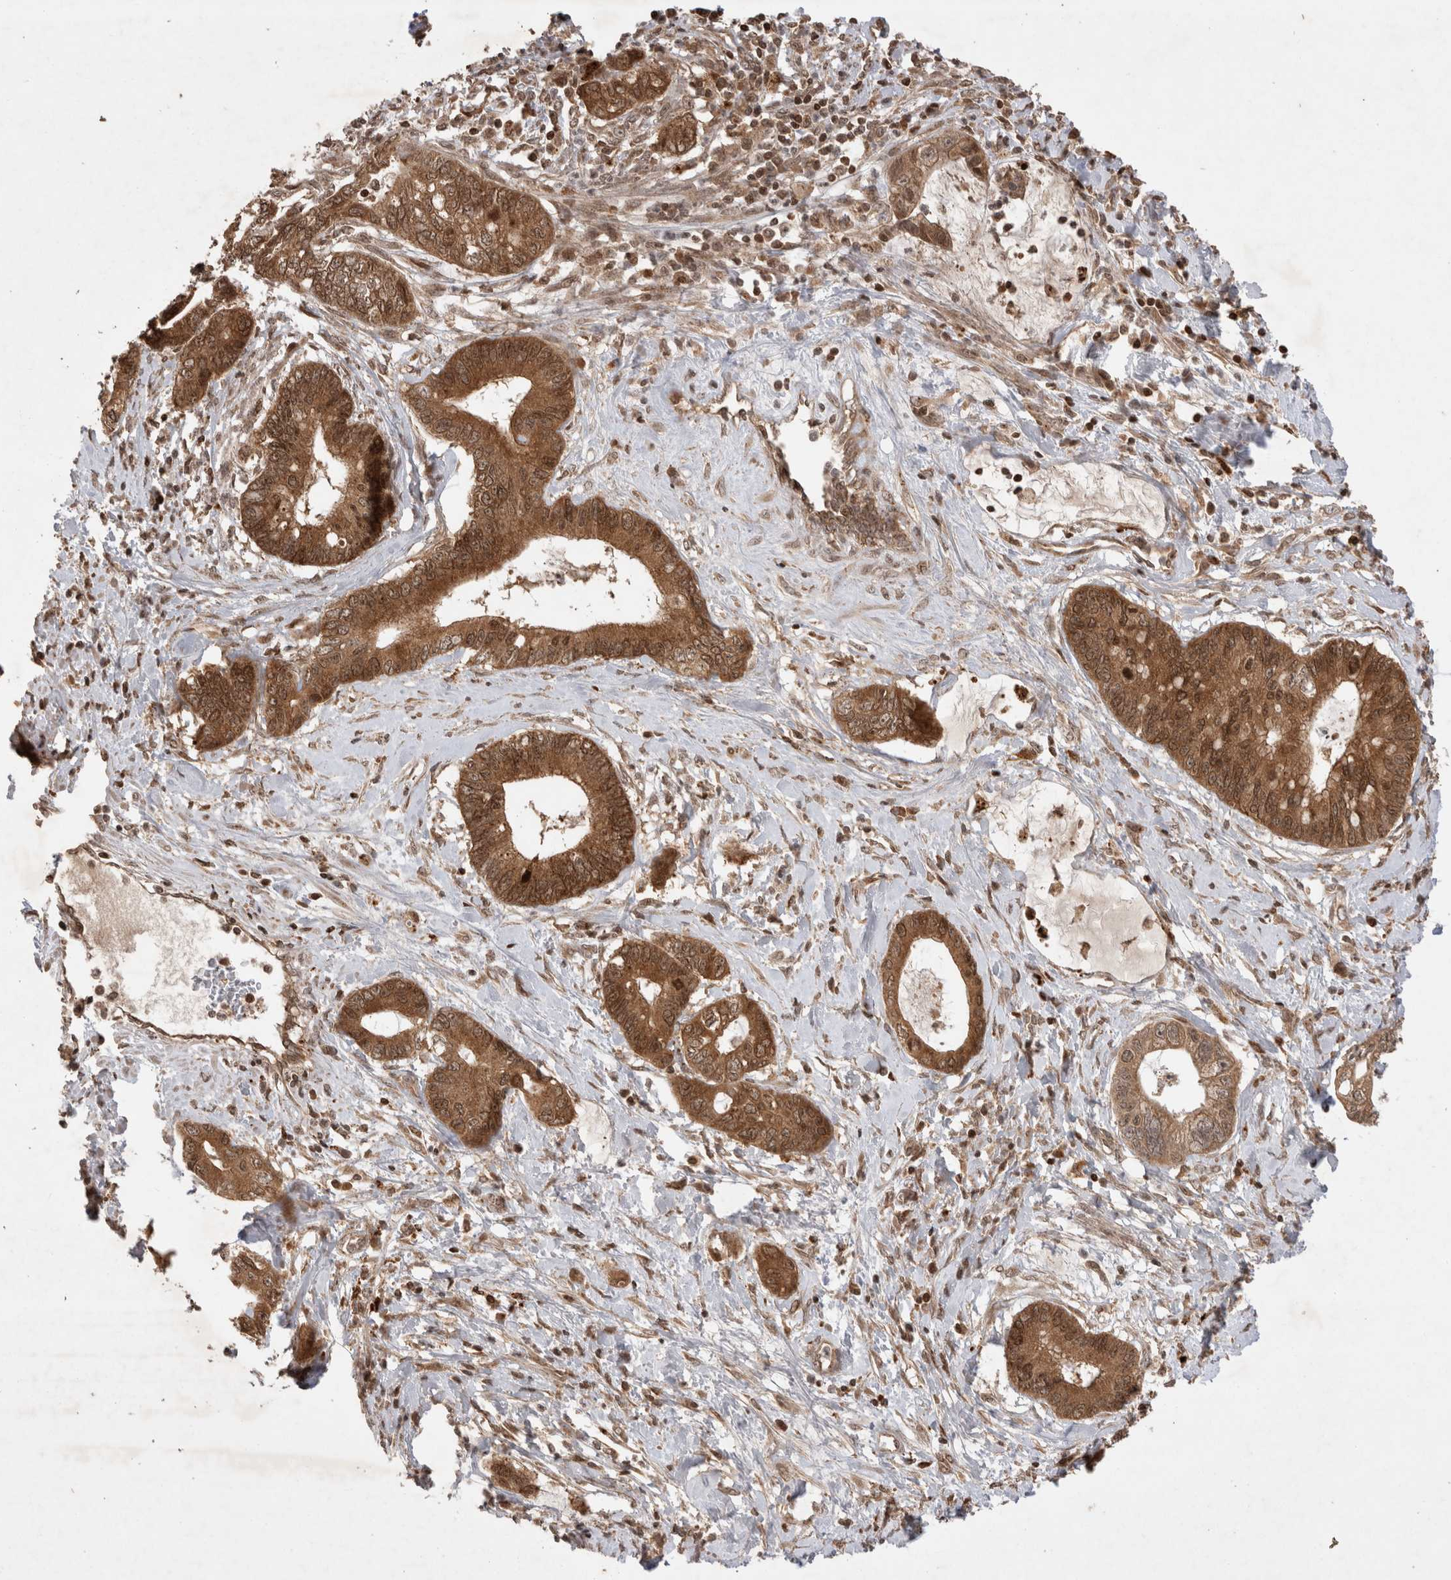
{"staining": {"intensity": "moderate", "quantity": ">75%", "location": "cytoplasmic/membranous"}, "tissue": "cervical cancer", "cell_type": "Tumor cells", "image_type": "cancer", "snomed": [{"axis": "morphology", "description": "Adenocarcinoma, NOS"}, {"axis": "topography", "description": "Cervix"}], "caption": "This image demonstrates IHC staining of human cervical cancer (adenocarcinoma), with medium moderate cytoplasmic/membranous expression in approximately >75% of tumor cells.", "gene": "FAM221A", "patient": {"sex": "female", "age": 44}}